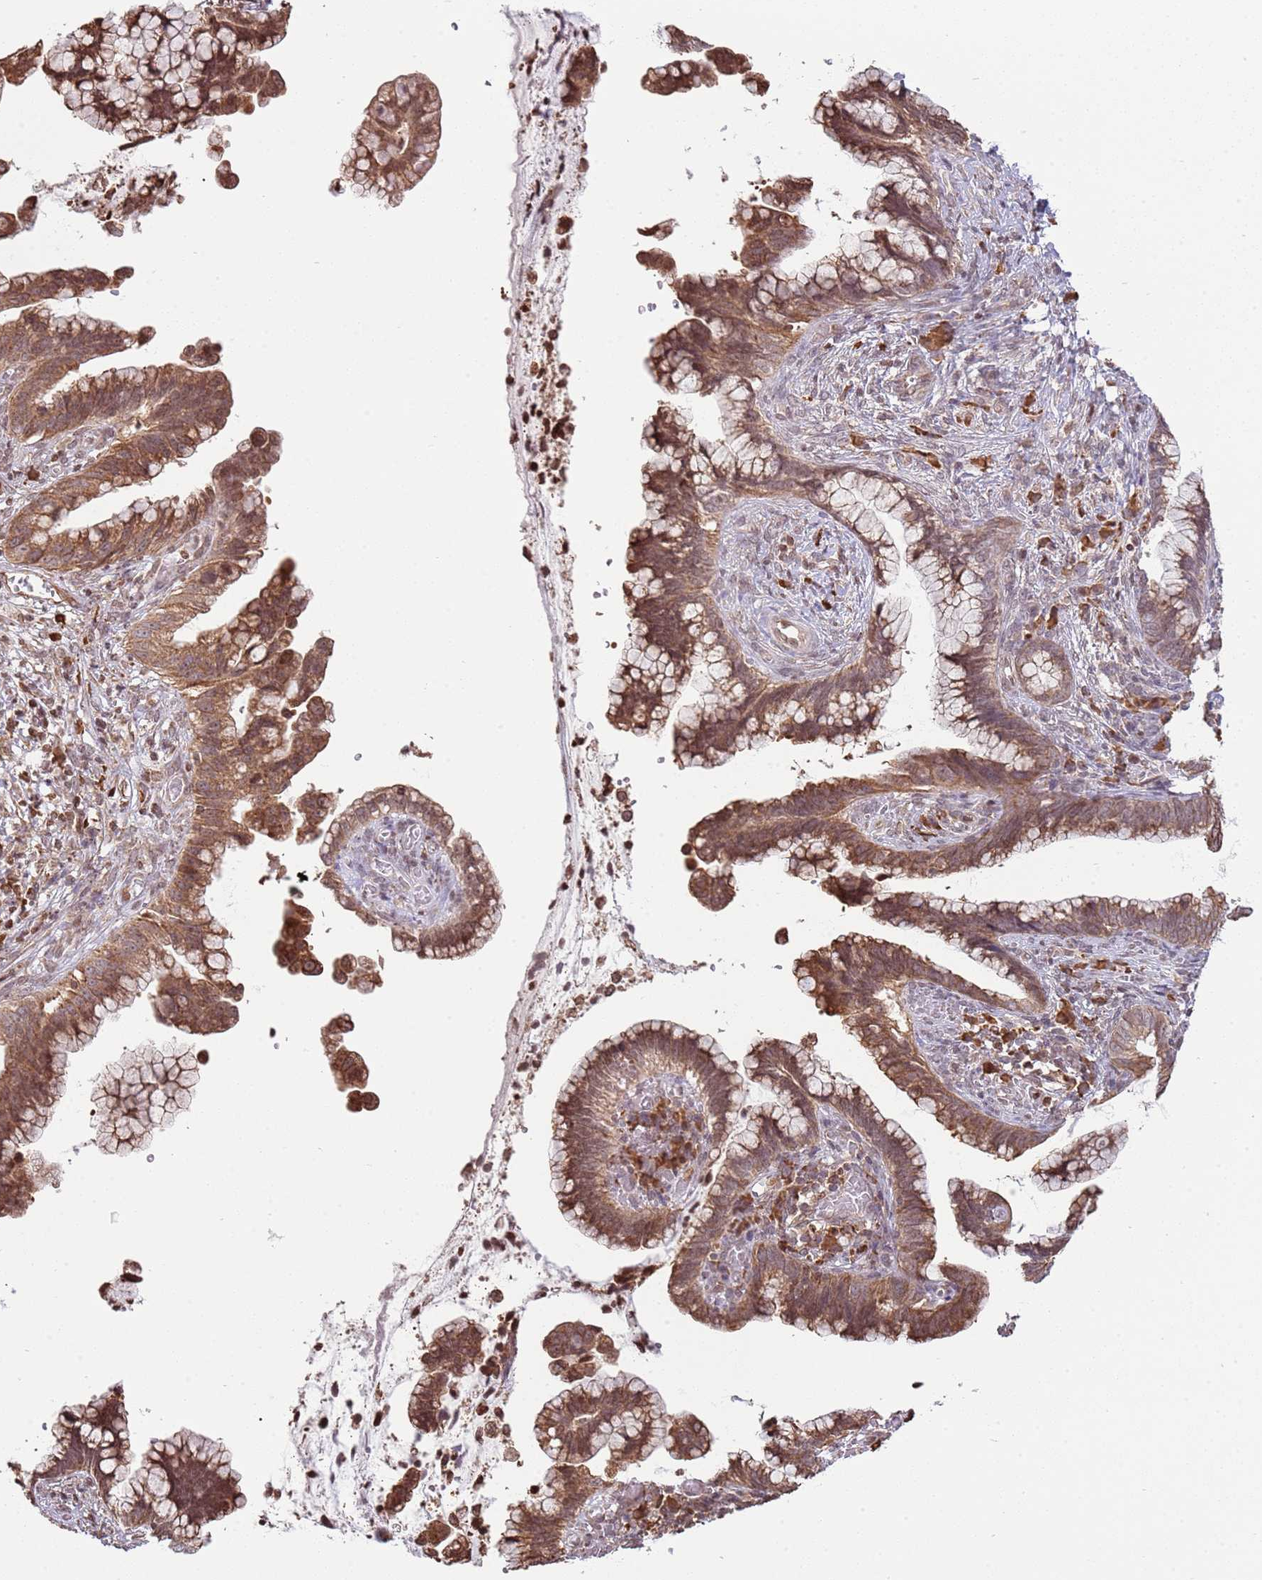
{"staining": {"intensity": "moderate", "quantity": ">75%", "location": "cytoplasmic/membranous,nuclear"}, "tissue": "cervical cancer", "cell_type": "Tumor cells", "image_type": "cancer", "snomed": [{"axis": "morphology", "description": "Adenocarcinoma, NOS"}, {"axis": "topography", "description": "Cervix"}], "caption": "IHC of cervical cancer reveals medium levels of moderate cytoplasmic/membranous and nuclear expression in approximately >75% of tumor cells.", "gene": "SCAF1", "patient": {"sex": "female", "age": 44}}